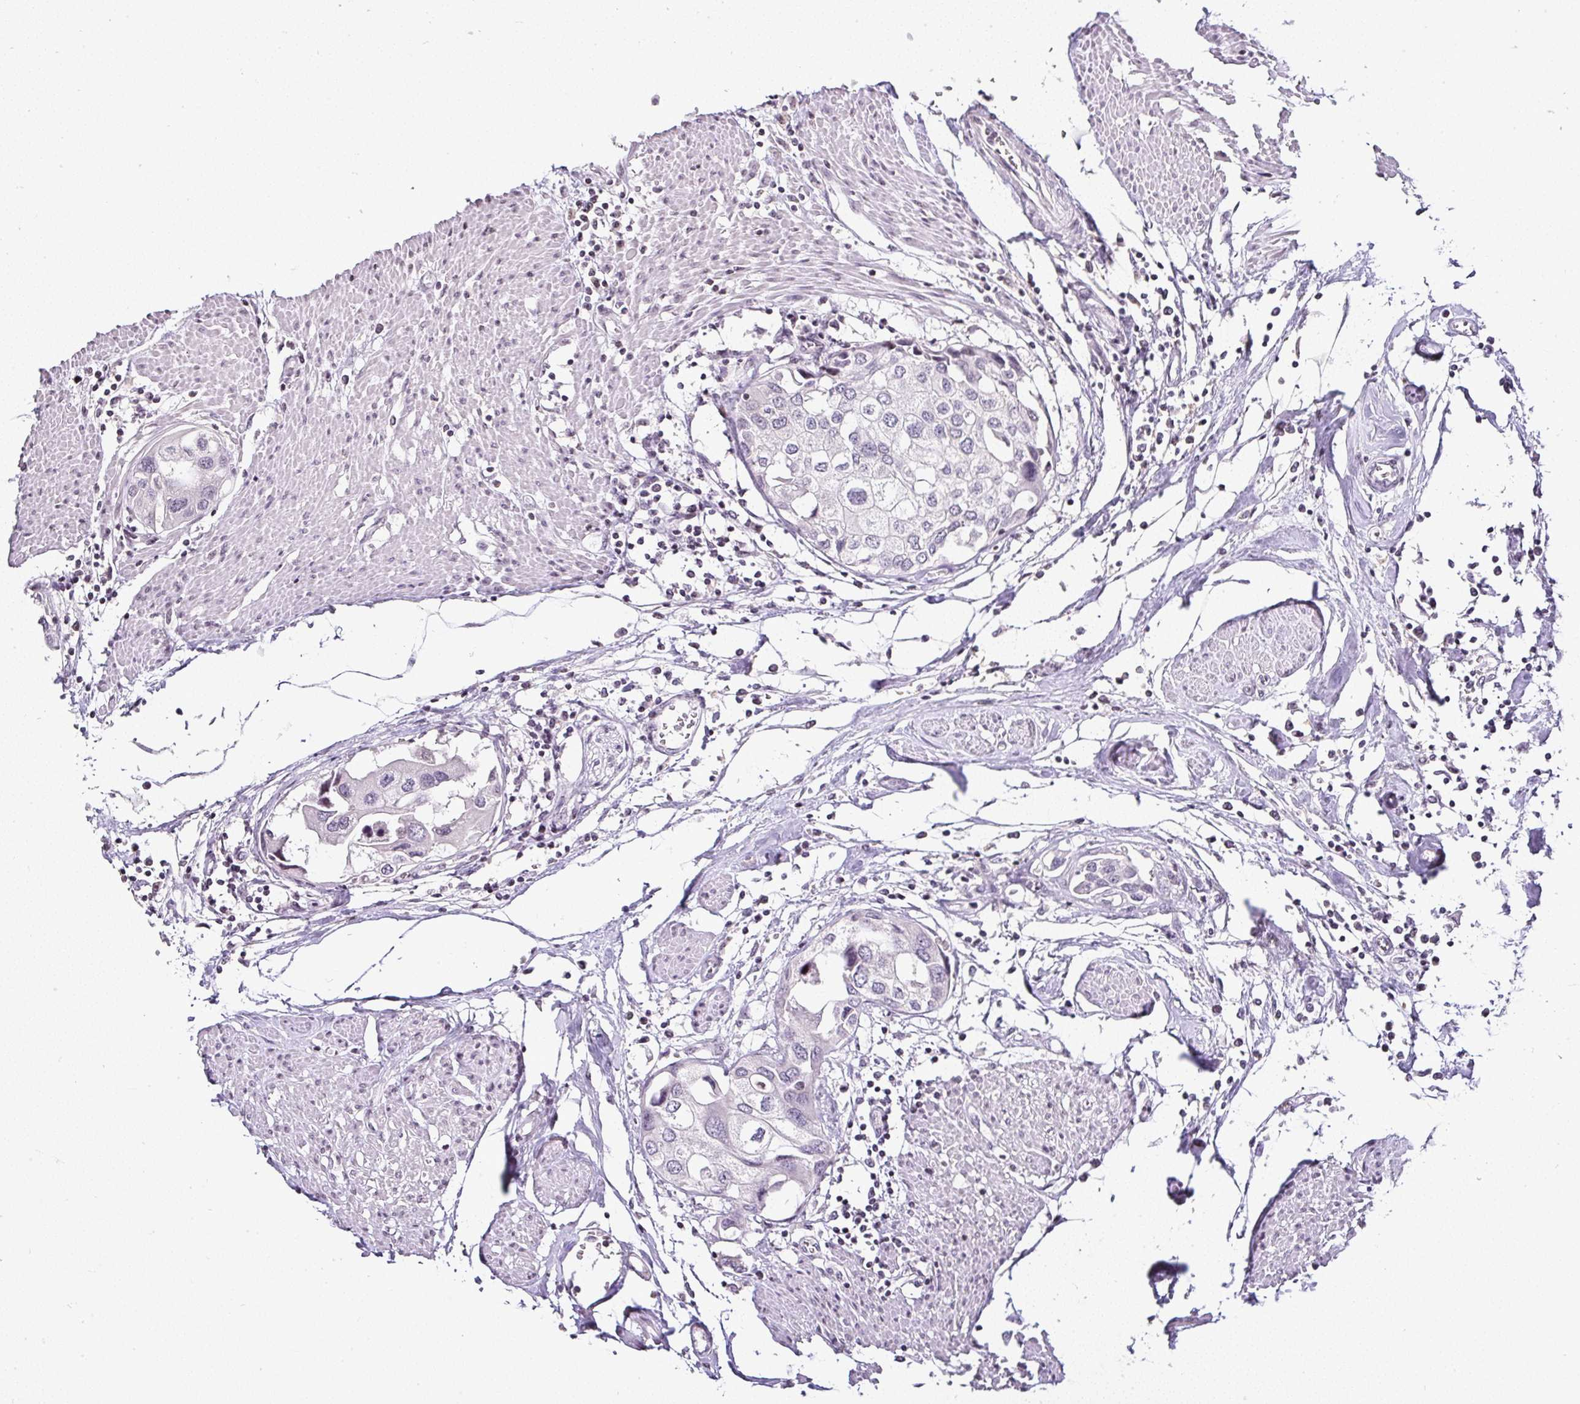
{"staining": {"intensity": "negative", "quantity": "none", "location": "none"}, "tissue": "urothelial cancer", "cell_type": "Tumor cells", "image_type": "cancer", "snomed": [{"axis": "morphology", "description": "Urothelial carcinoma, High grade"}, {"axis": "topography", "description": "Urinary bladder"}], "caption": "Human urothelial cancer stained for a protein using IHC demonstrates no staining in tumor cells.", "gene": "SERPINB3", "patient": {"sex": "male", "age": 64}}